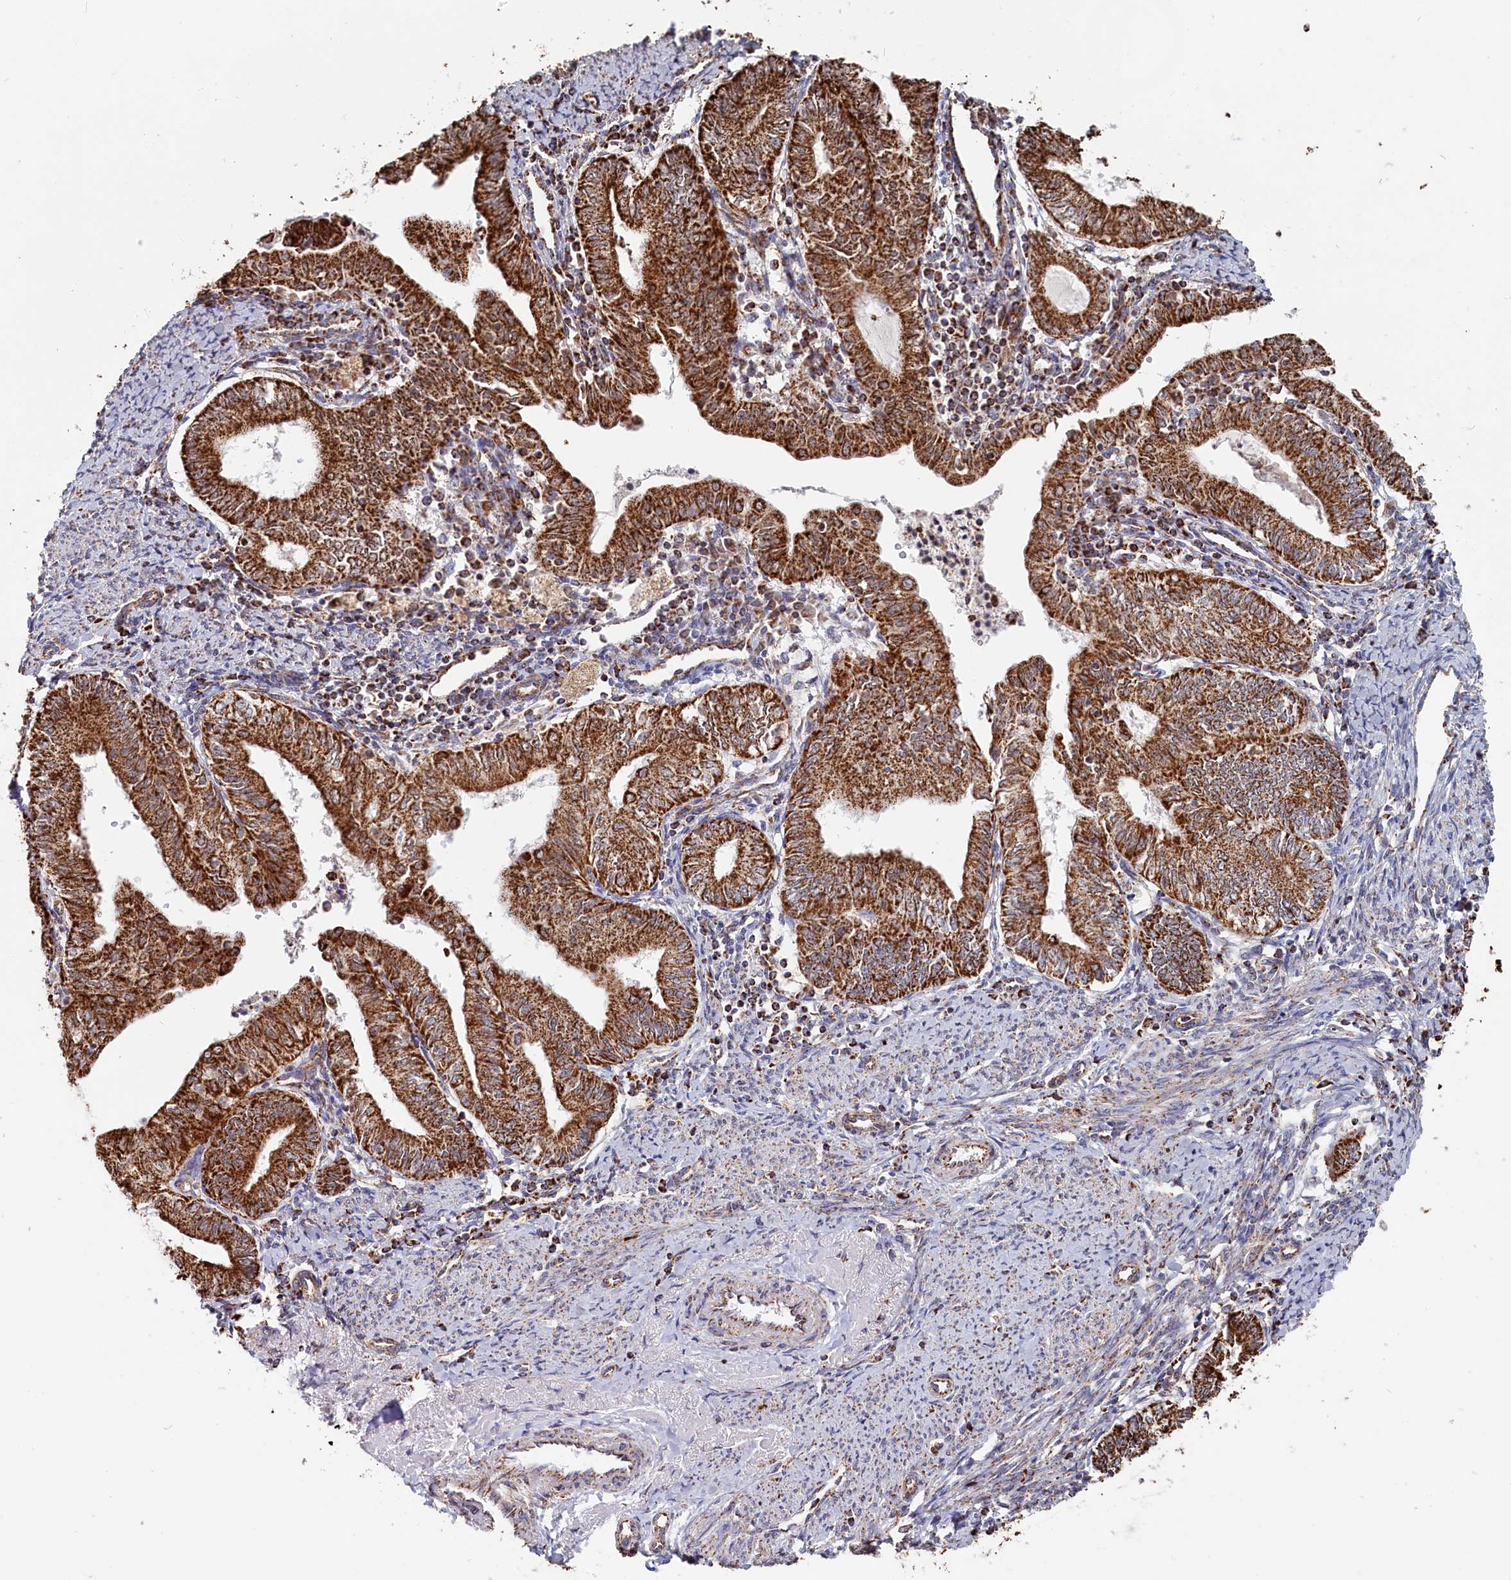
{"staining": {"intensity": "strong", "quantity": ">75%", "location": "cytoplasmic/membranous"}, "tissue": "endometrial cancer", "cell_type": "Tumor cells", "image_type": "cancer", "snomed": [{"axis": "morphology", "description": "Adenocarcinoma, NOS"}, {"axis": "topography", "description": "Endometrium"}], "caption": "This is an image of immunohistochemistry staining of endometrial cancer (adenocarcinoma), which shows strong staining in the cytoplasmic/membranous of tumor cells.", "gene": "MACROD1", "patient": {"sex": "female", "age": 66}}